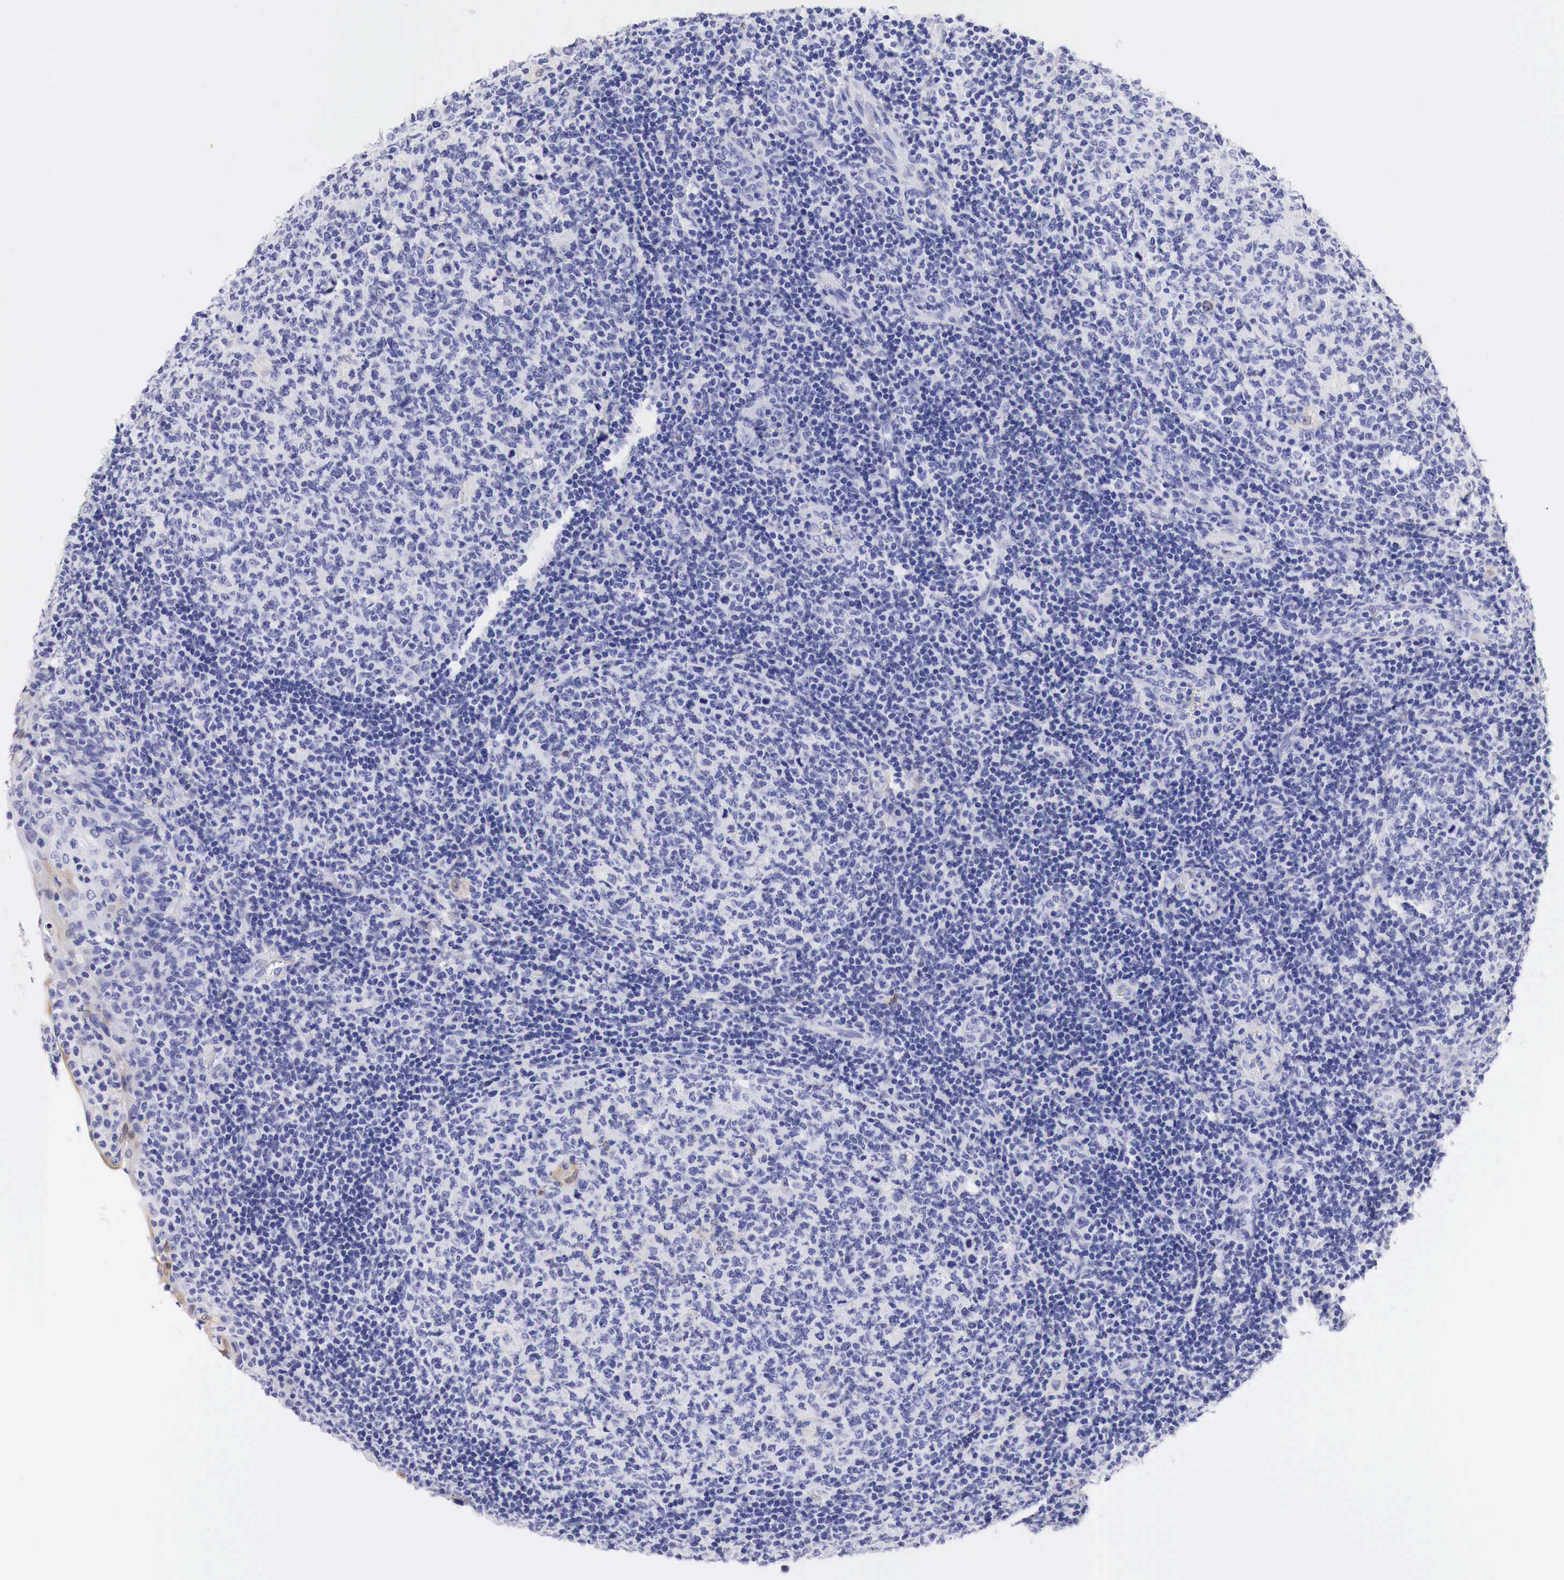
{"staining": {"intensity": "moderate", "quantity": "<25%", "location": "cytoplasmic/membranous"}, "tissue": "tonsil", "cell_type": "Germinal center cells", "image_type": "normal", "snomed": [{"axis": "morphology", "description": "Normal tissue, NOS"}, {"axis": "topography", "description": "Tonsil"}], "caption": "Immunohistochemical staining of normal tonsil reveals low levels of moderate cytoplasmic/membranous expression in approximately <25% of germinal center cells.", "gene": "CDKN2A", "patient": {"sex": "female", "age": 3}}